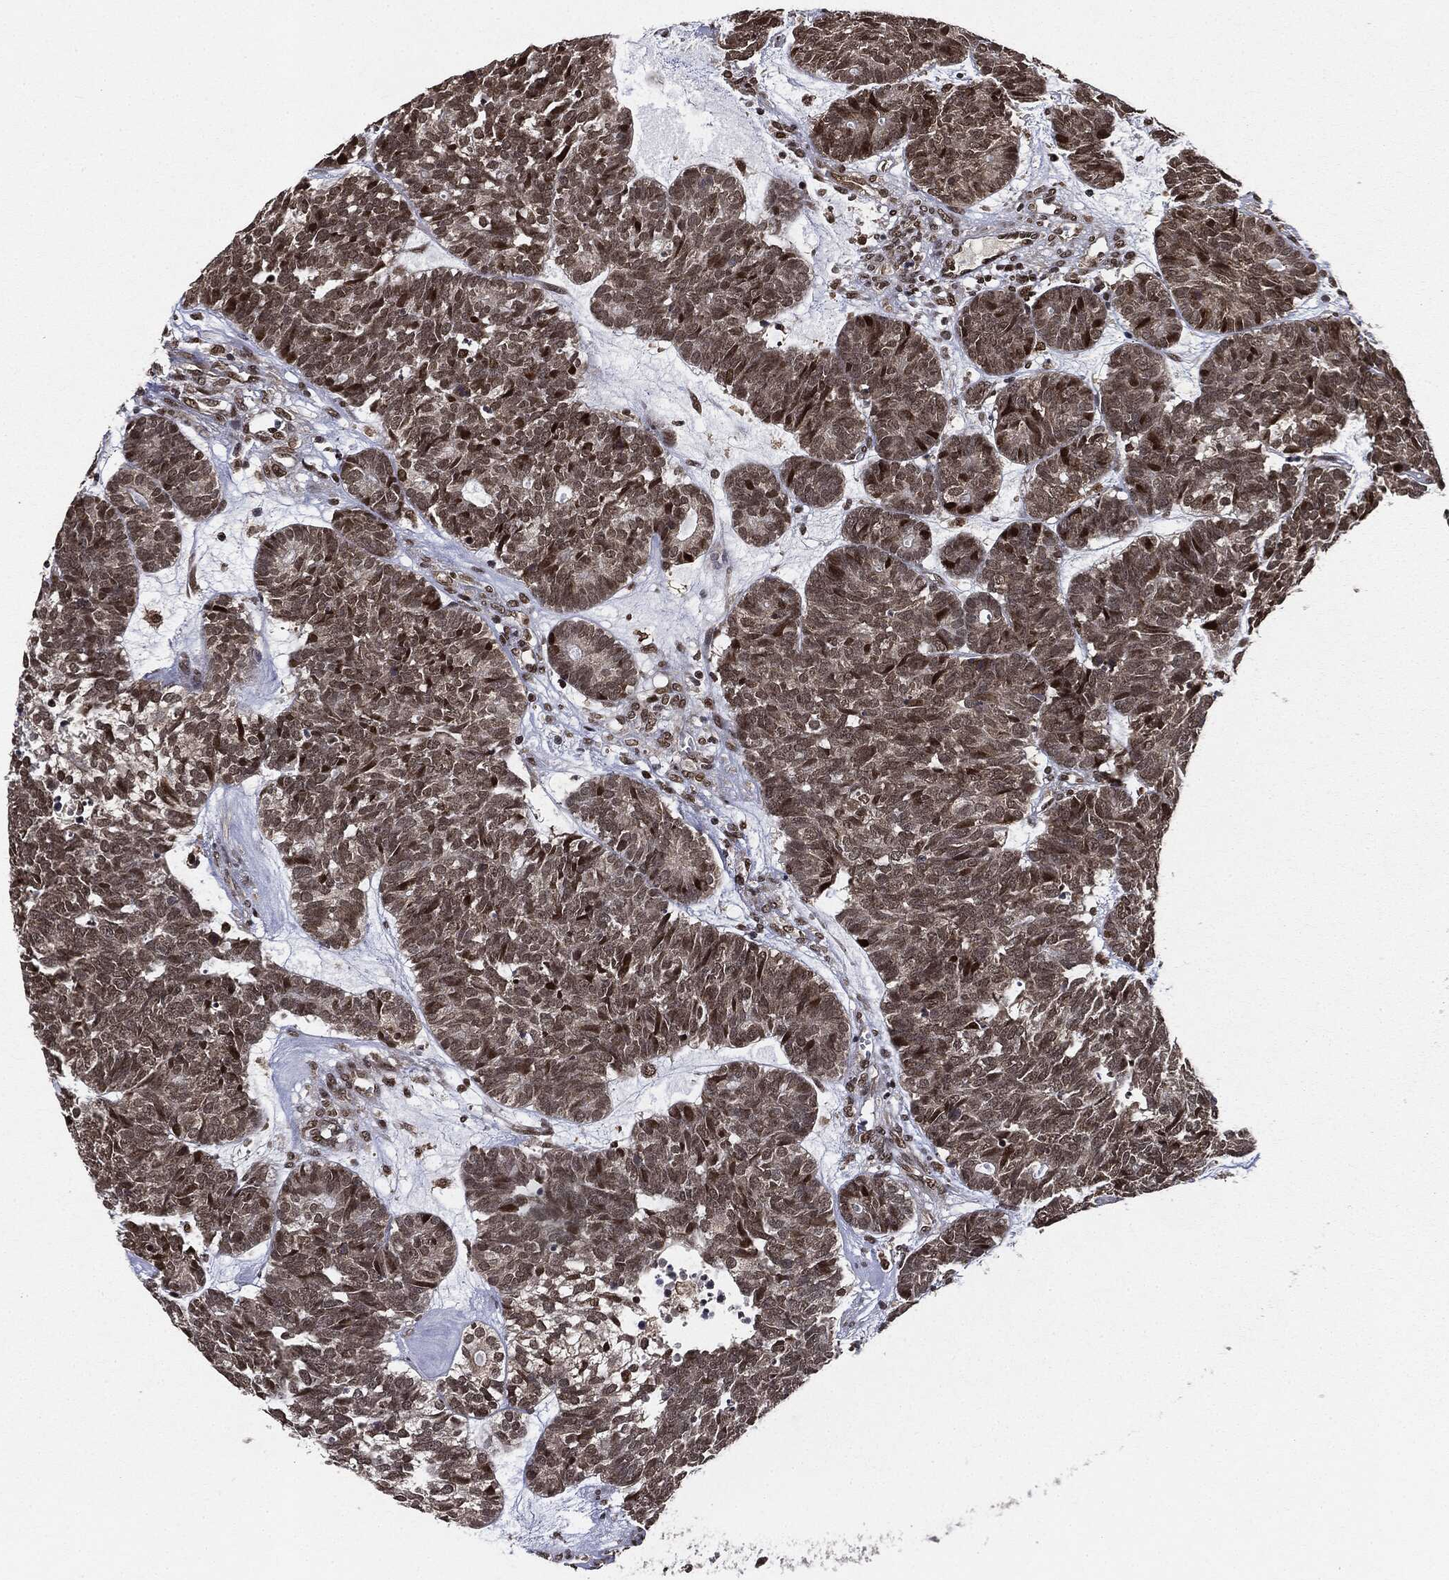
{"staining": {"intensity": "moderate", "quantity": "<25%", "location": "nuclear"}, "tissue": "head and neck cancer", "cell_type": "Tumor cells", "image_type": "cancer", "snomed": [{"axis": "morphology", "description": "Adenocarcinoma, NOS"}, {"axis": "topography", "description": "Head-Neck"}], "caption": "Protein staining of adenocarcinoma (head and neck) tissue exhibits moderate nuclear positivity in about <25% of tumor cells. Using DAB (brown) and hematoxylin (blue) stains, captured at high magnification using brightfield microscopy.", "gene": "TBC1D22A", "patient": {"sex": "female", "age": 81}}